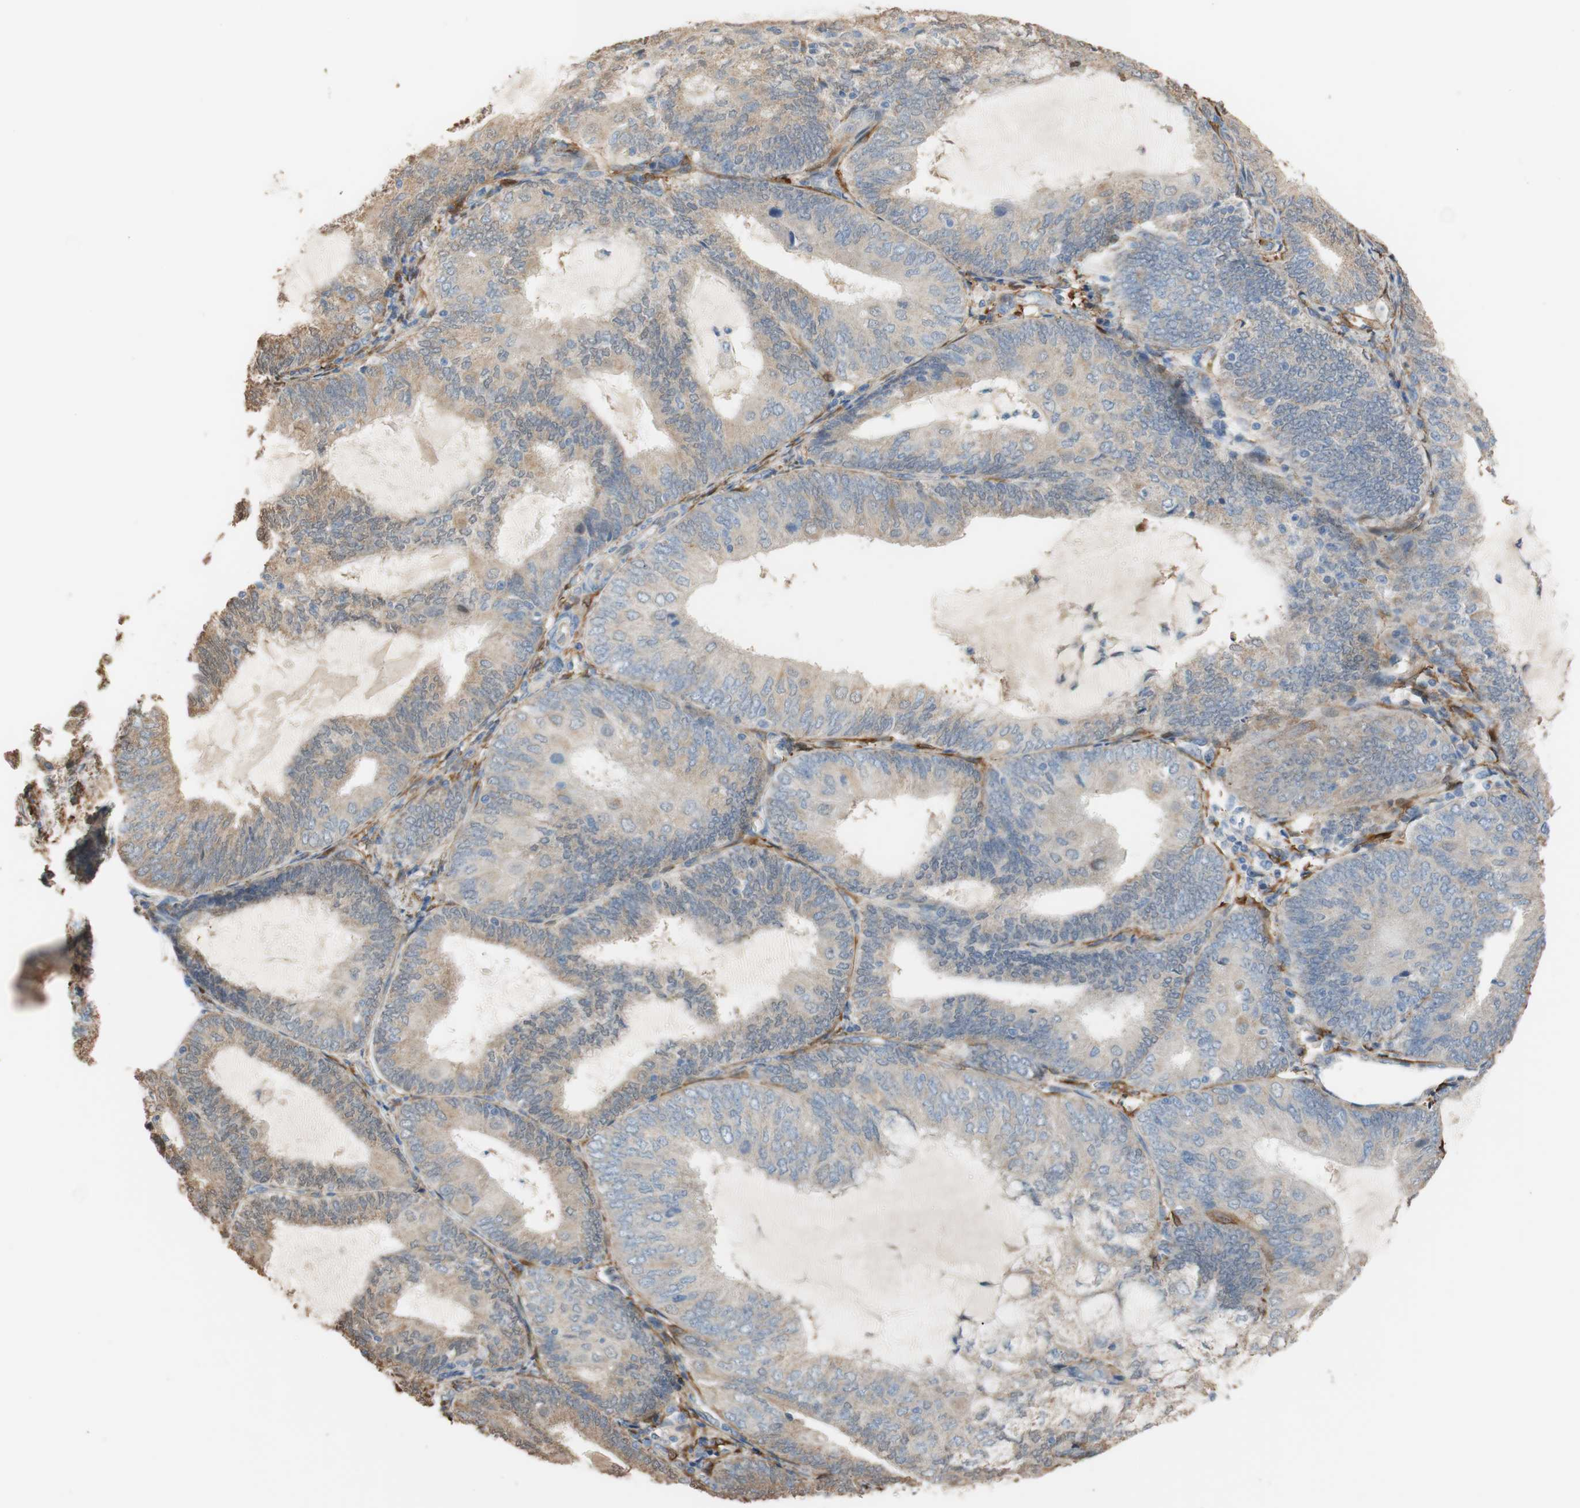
{"staining": {"intensity": "moderate", "quantity": ">75%", "location": "cytoplasmic/membranous"}, "tissue": "endometrial cancer", "cell_type": "Tumor cells", "image_type": "cancer", "snomed": [{"axis": "morphology", "description": "Adenocarcinoma, NOS"}, {"axis": "topography", "description": "Endometrium"}], "caption": "This image displays adenocarcinoma (endometrial) stained with immunohistochemistry to label a protein in brown. The cytoplasmic/membranous of tumor cells show moderate positivity for the protein. Nuclei are counter-stained blue.", "gene": "ALDH1A2", "patient": {"sex": "female", "age": 81}}